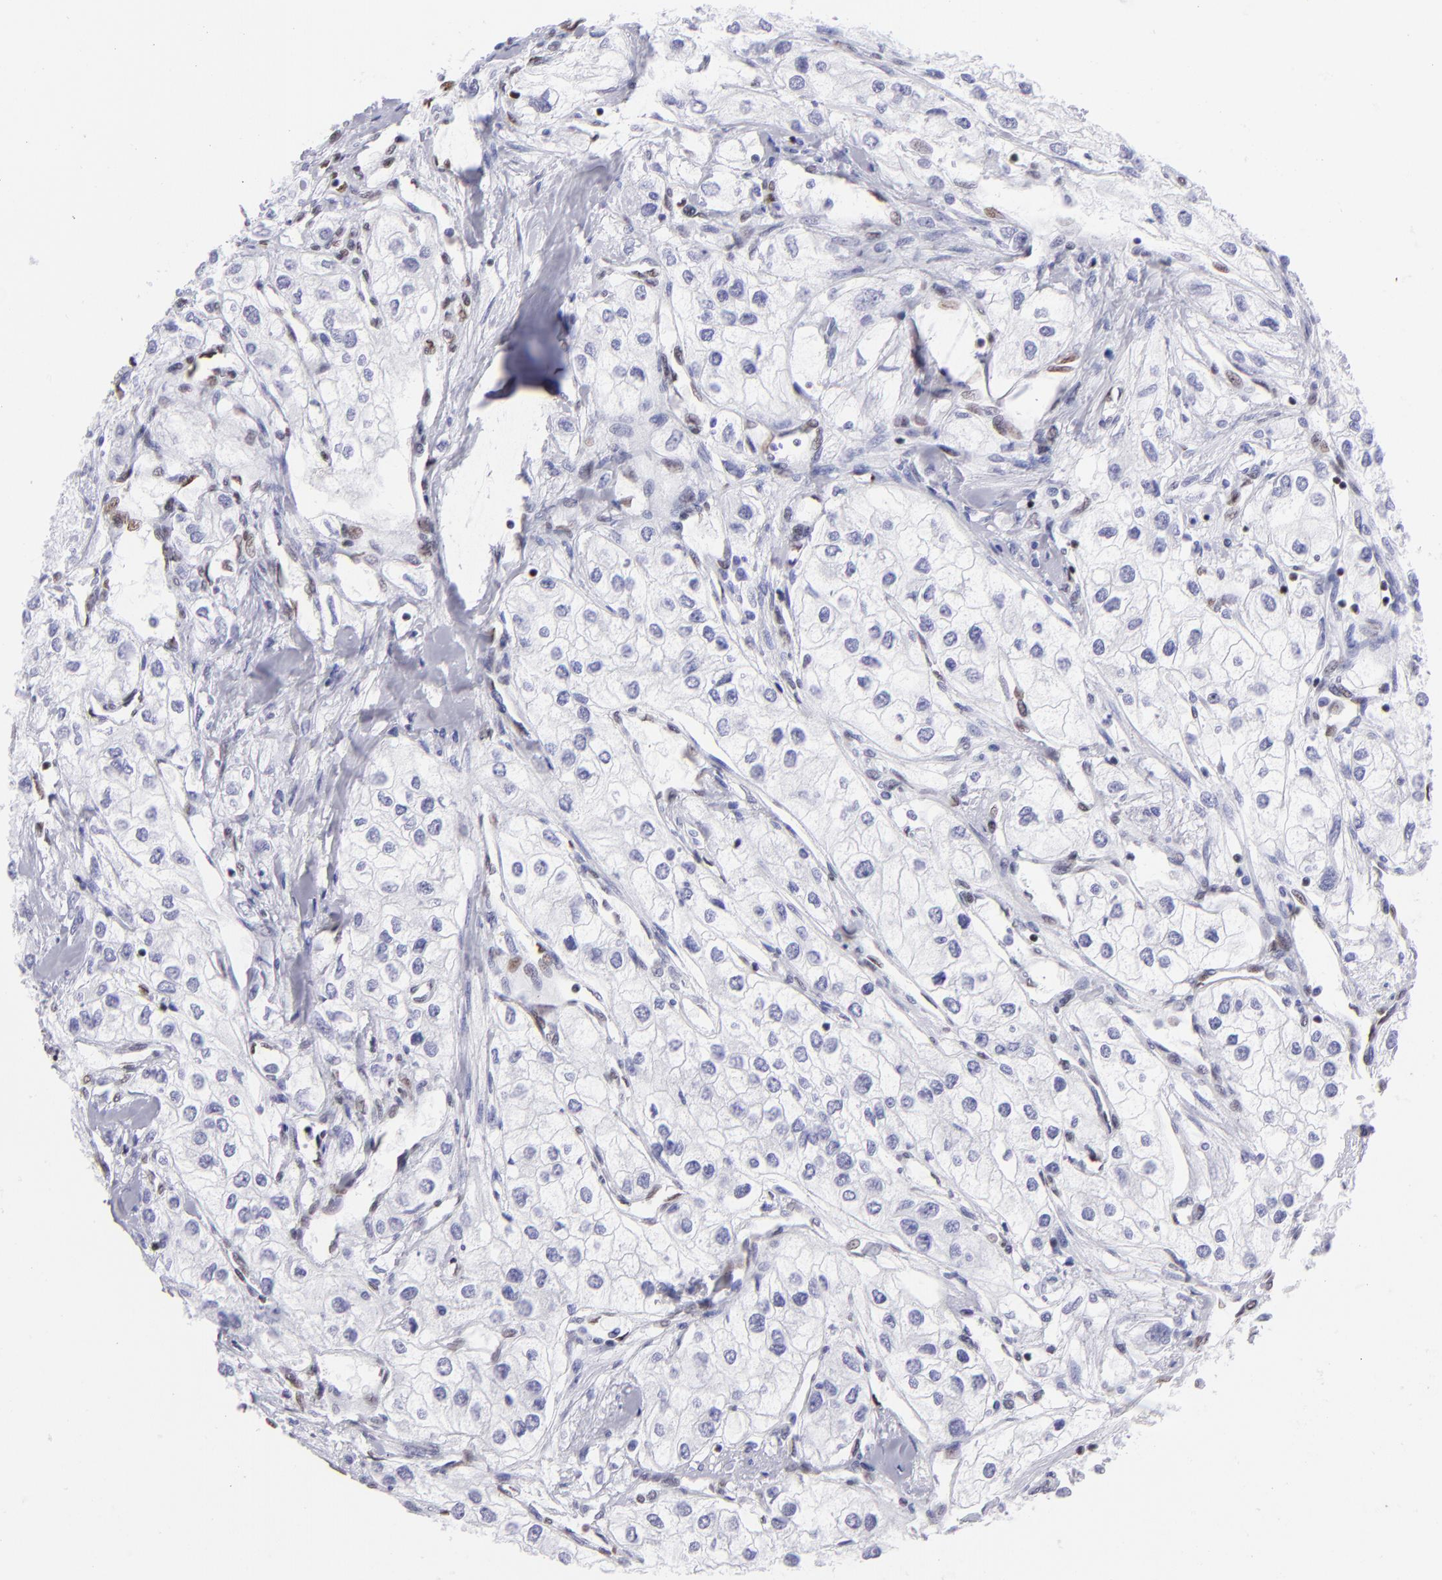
{"staining": {"intensity": "negative", "quantity": "none", "location": "none"}, "tissue": "renal cancer", "cell_type": "Tumor cells", "image_type": "cancer", "snomed": [{"axis": "morphology", "description": "Adenocarcinoma, NOS"}, {"axis": "topography", "description": "Kidney"}], "caption": "Tumor cells show no significant protein expression in adenocarcinoma (renal).", "gene": "ETS1", "patient": {"sex": "male", "age": 57}}